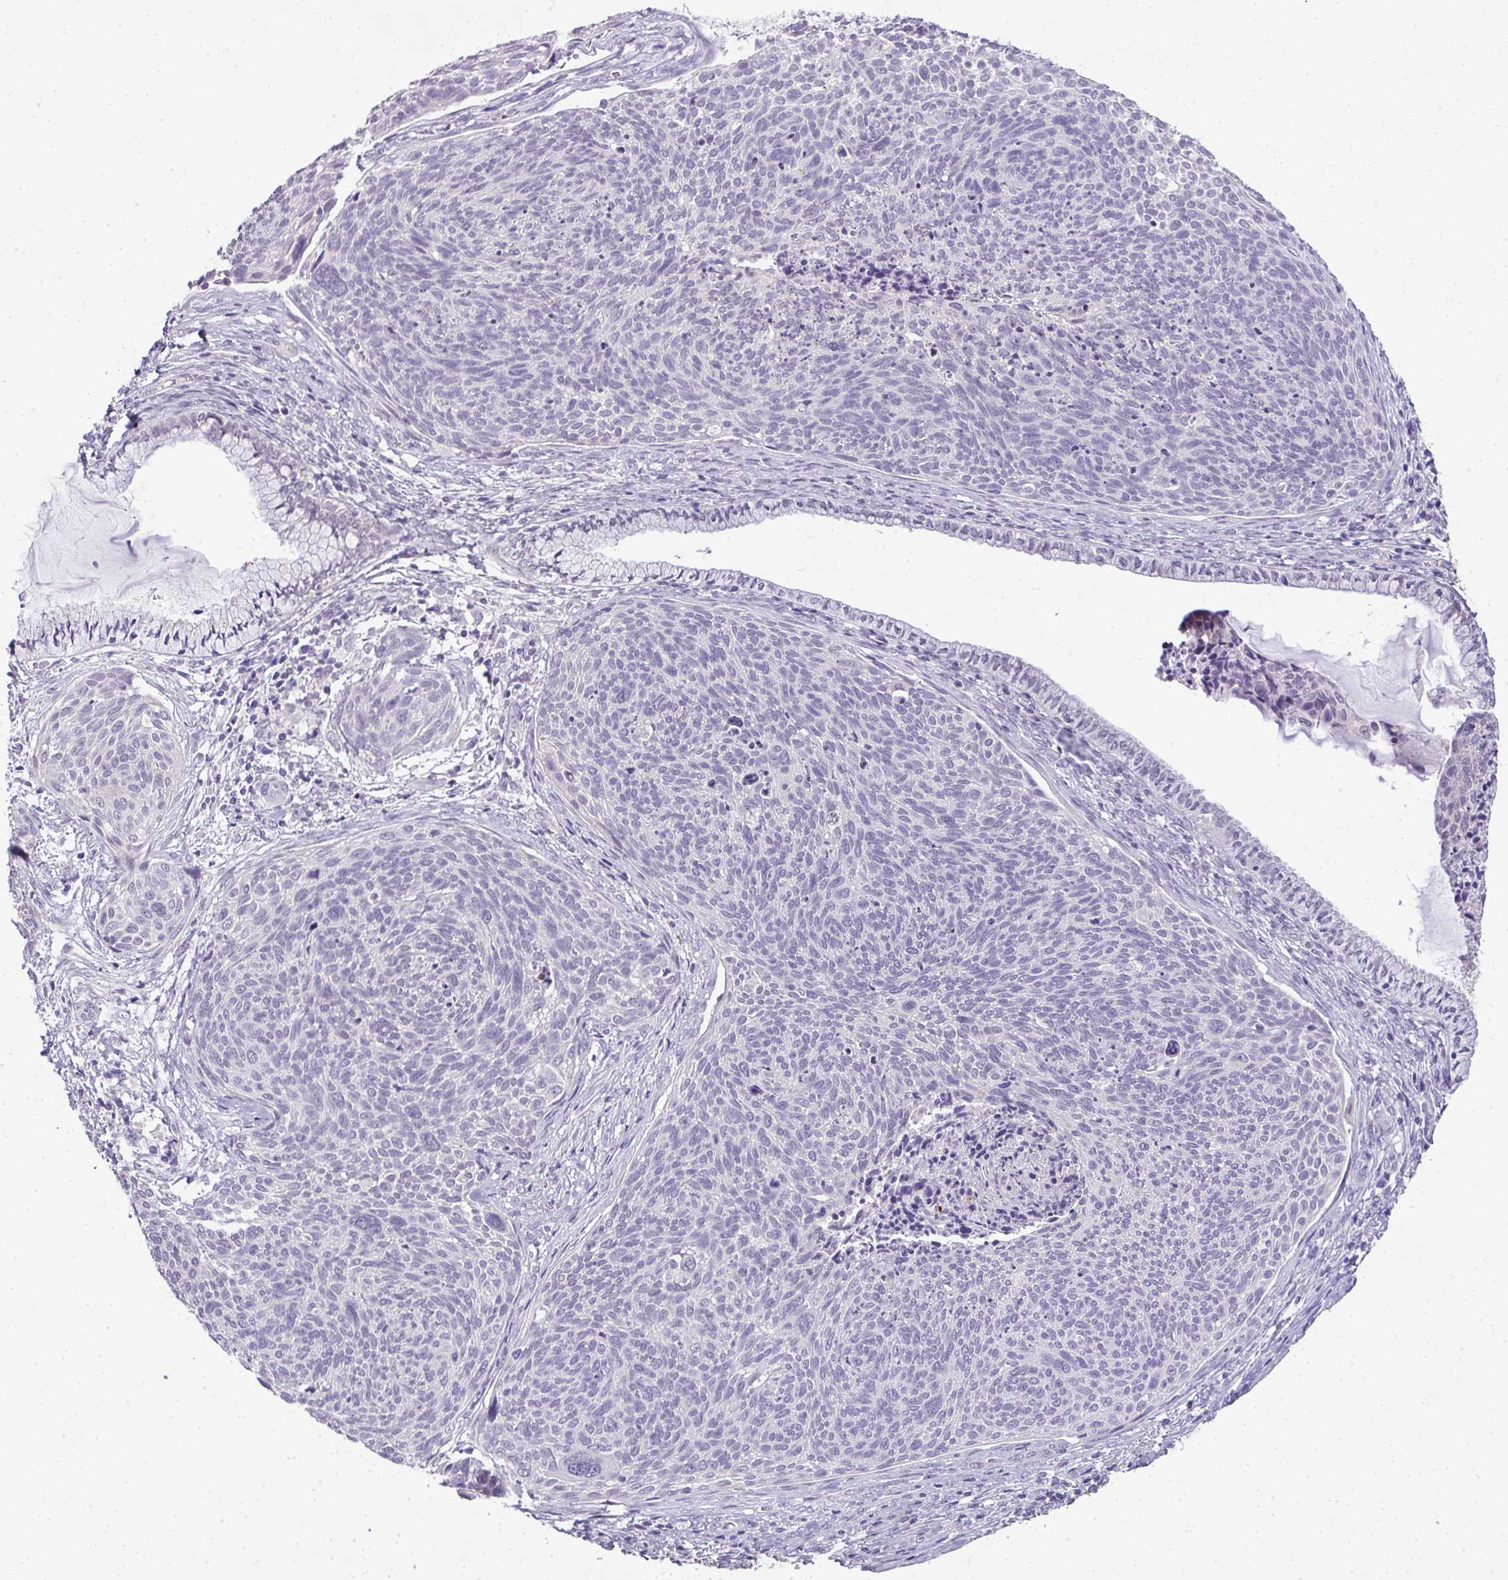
{"staining": {"intensity": "negative", "quantity": "none", "location": "none"}, "tissue": "cervical cancer", "cell_type": "Tumor cells", "image_type": "cancer", "snomed": [{"axis": "morphology", "description": "Squamous cell carcinoma, NOS"}, {"axis": "topography", "description": "Cervix"}], "caption": "IHC histopathology image of human cervical cancer (squamous cell carcinoma) stained for a protein (brown), which displays no staining in tumor cells.", "gene": "CMPK1", "patient": {"sex": "female", "age": 49}}